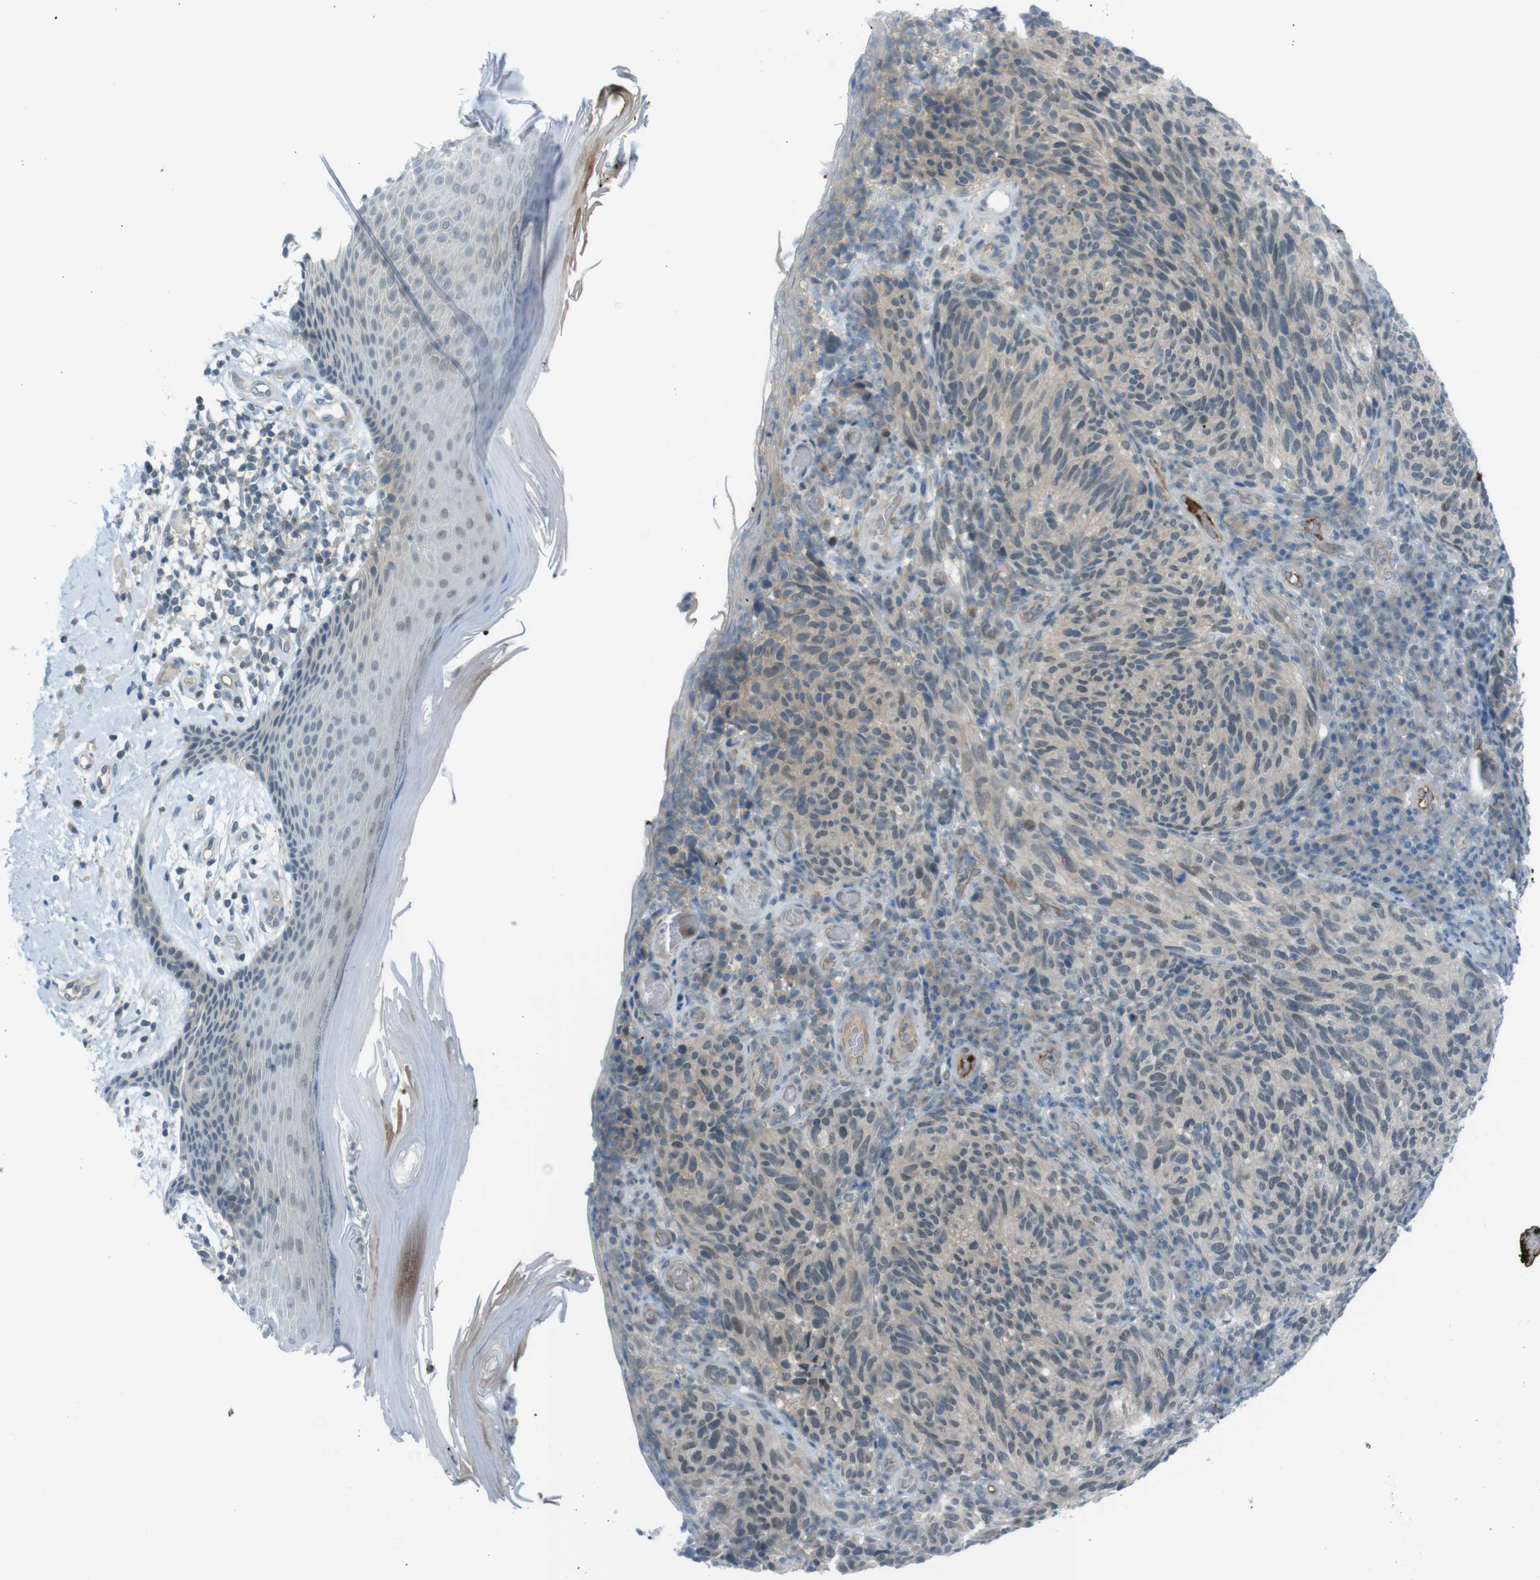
{"staining": {"intensity": "negative", "quantity": "none", "location": "none"}, "tissue": "melanoma", "cell_type": "Tumor cells", "image_type": "cancer", "snomed": [{"axis": "morphology", "description": "Malignant melanoma, NOS"}, {"axis": "topography", "description": "Skin"}], "caption": "Immunohistochemical staining of melanoma displays no significant staining in tumor cells.", "gene": "ZDHHC20", "patient": {"sex": "female", "age": 73}}